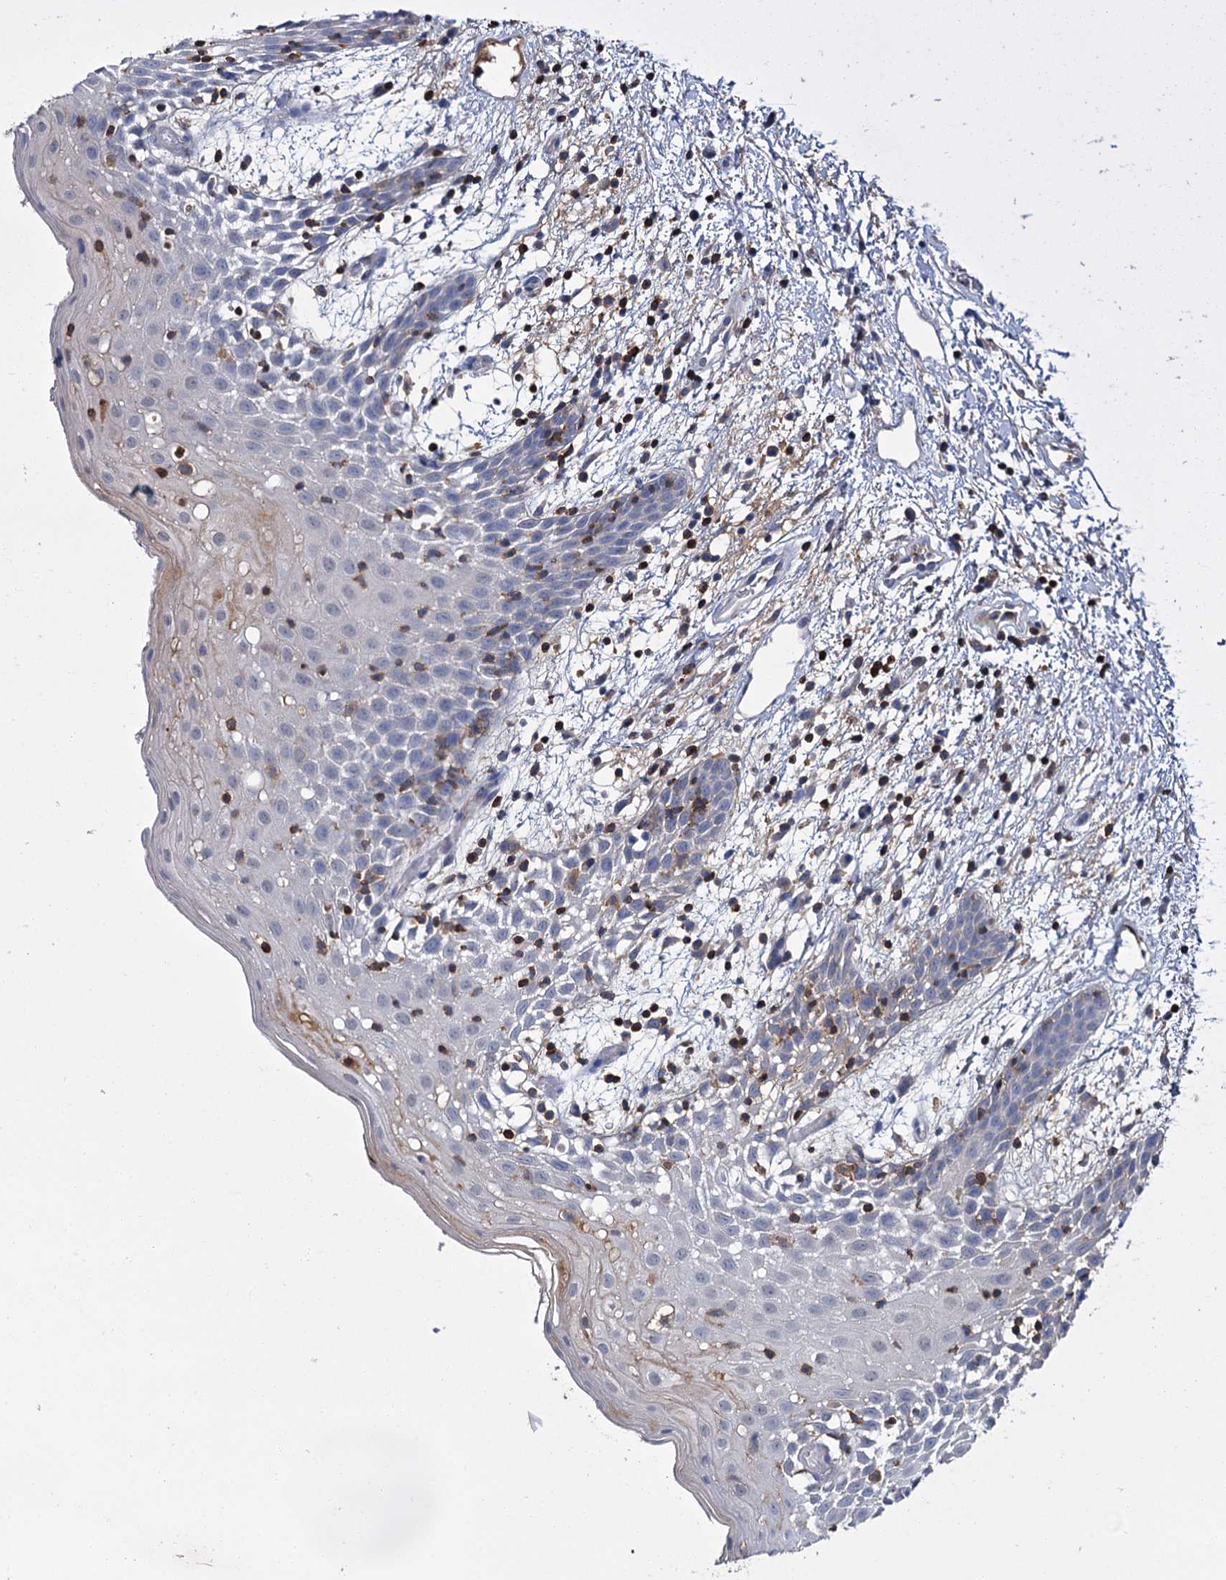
{"staining": {"intensity": "negative", "quantity": "none", "location": "none"}, "tissue": "oral mucosa", "cell_type": "Squamous epithelial cells", "image_type": "normal", "snomed": [{"axis": "morphology", "description": "Normal tissue, NOS"}, {"axis": "topography", "description": "Skeletal muscle"}, {"axis": "topography", "description": "Oral tissue"}, {"axis": "topography", "description": "Salivary gland"}, {"axis": "topography", "description": "Peripheral nerve tissue"}], "caption": "This is an immunohistochemistry photomicrograph of unremarkable human oral mucosa. There is no expression in squamous epithelial cells.", "gene": "FGFR2", "patient": {"sex": "male", "age": 54}}